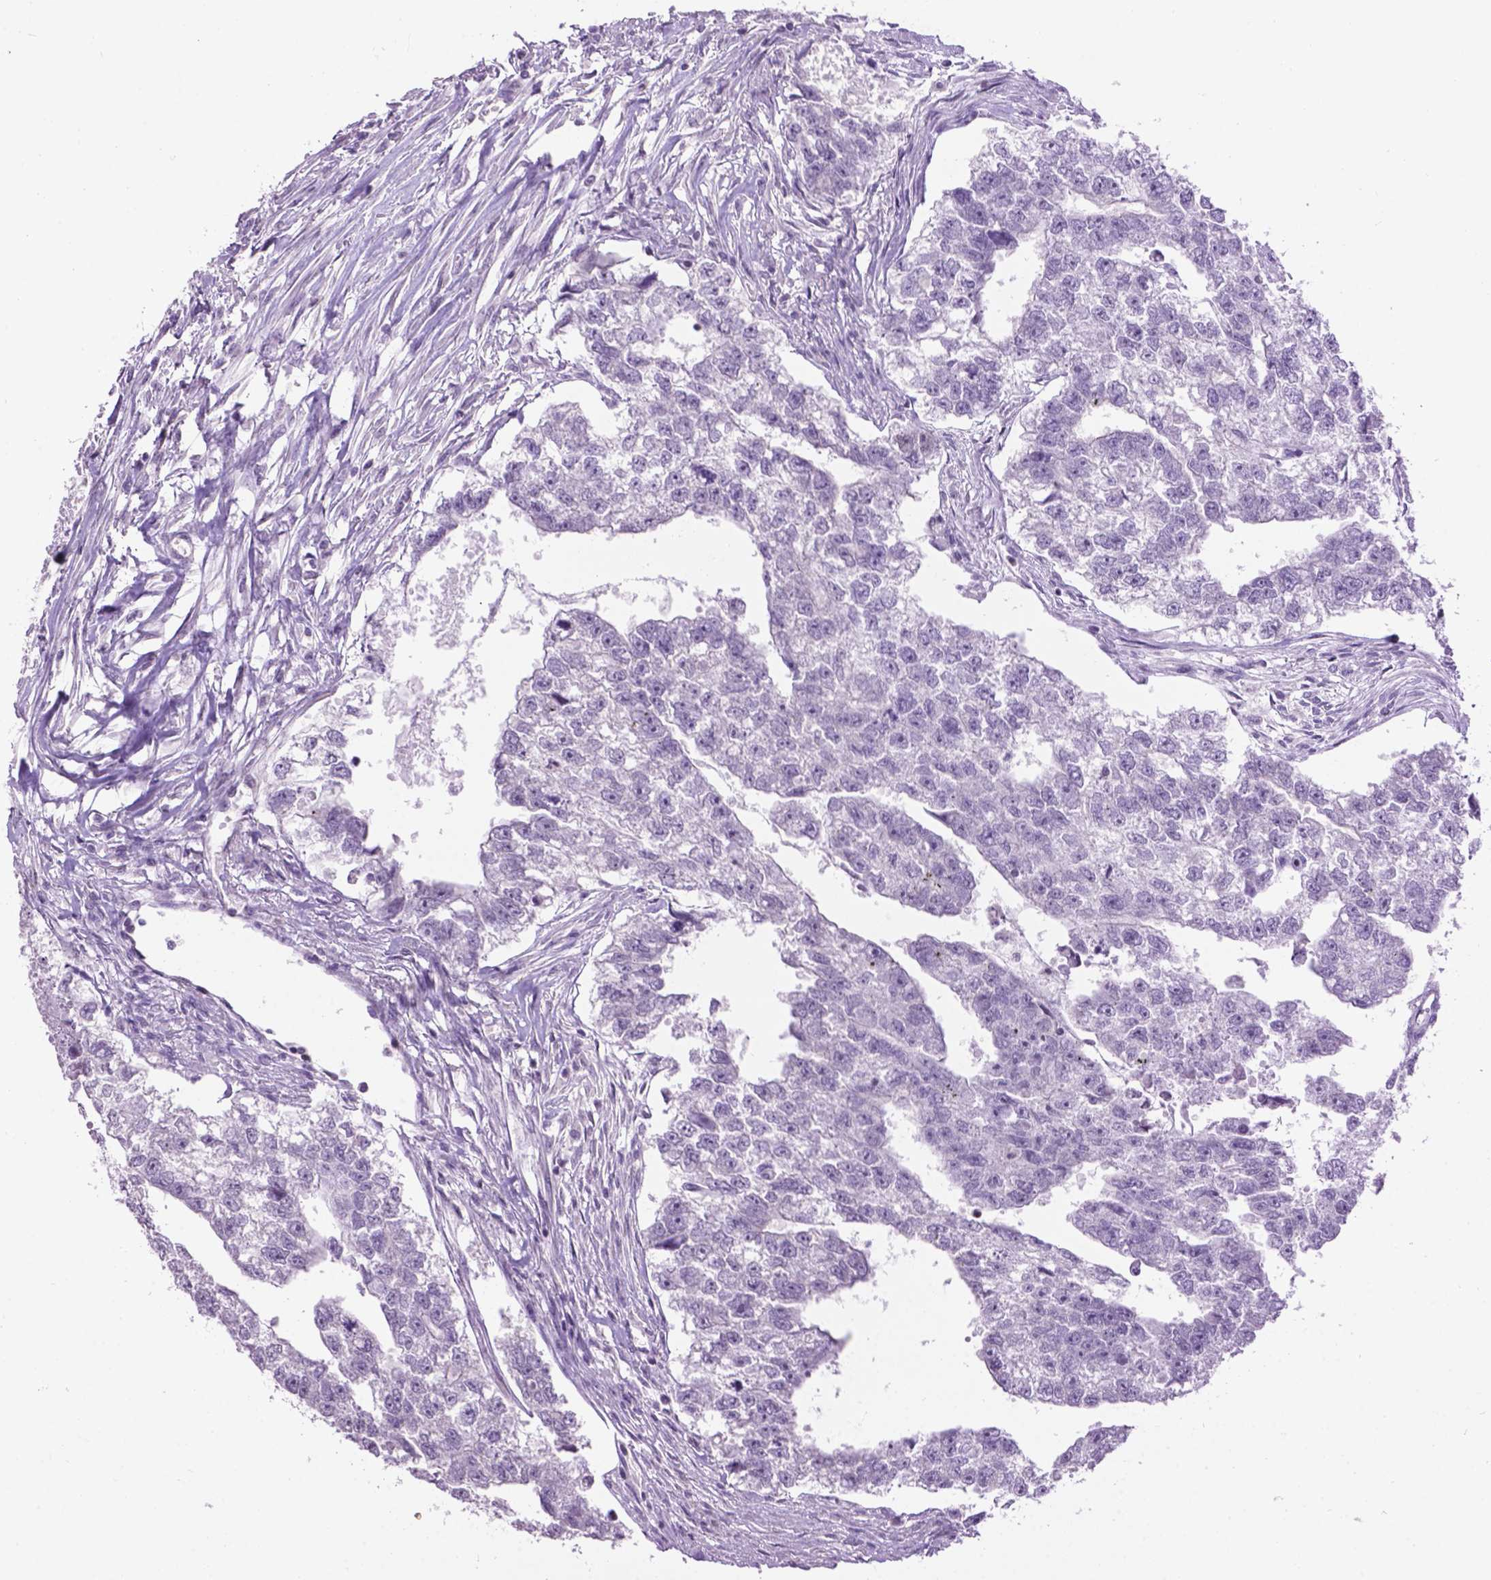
{"staining": {"intensity": "negative", "quantity": "none", "location": "none"}, "tissue": "testis cancer", "cell_type": "Tumor cells", "image_type": "cancer", "snomed": [{"axis": "morphology", "description": "Carcinoma, Embryonal, NOS"}, {"axis": "morphology", "description": "Teratoma, malignant, NOS"}, {"axis": "topography", "description": "Testis"}], "caption": "Immunohistochemistry histopathology image of human malignant teratoma (testis) stained for a protein (brown), which shows no staining in tumor cells.", "gene": "TH", "patient": {"sex": "male", "age": 44}}